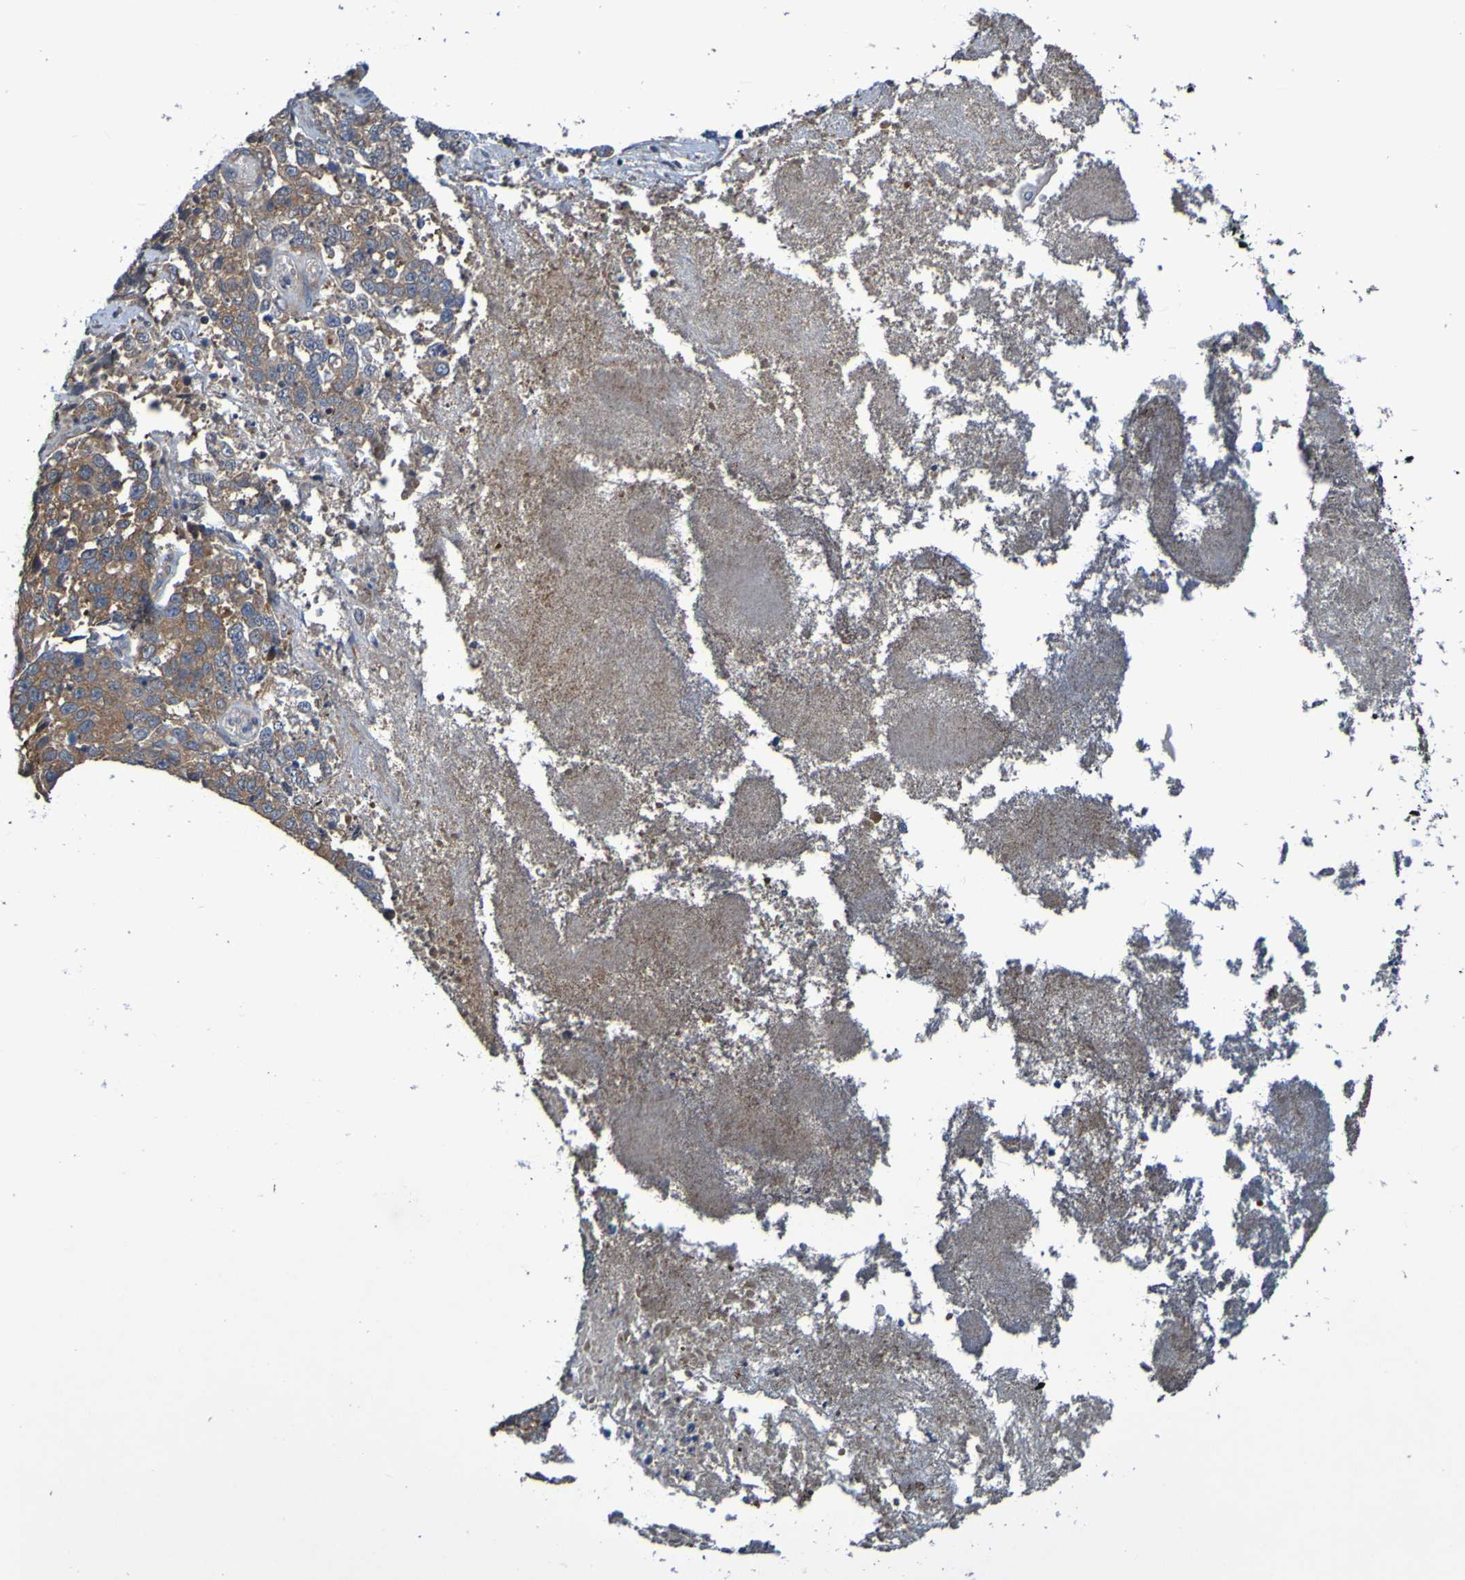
{"staining": {"intensity": "moderate", "quantity": ">75%", "location": "cytoplasmic/membranous"}, "tissue": "stomach cancer", "cell_type": "Tumor cells", "image_type": "cancer", "snomed": [{"axis": "morphology", "description": "Normal tissue, NOS"}, {"axis": "morphology", "description": "Adenocarcinoma, NOS"}, {"axis": "topography", "description": "Stomach"}], "caption": "A brown stain shows moderate cytoplasmic/membranous positivity of a protein in human stomach adenocarcinoma tumor cells. Using DAB (brown) and hematoxylin (blue) stains, captured at high magnification using brightfield microscopy.", "gene": "SDK1", "patient": {"sex": "male", "age": 48}}